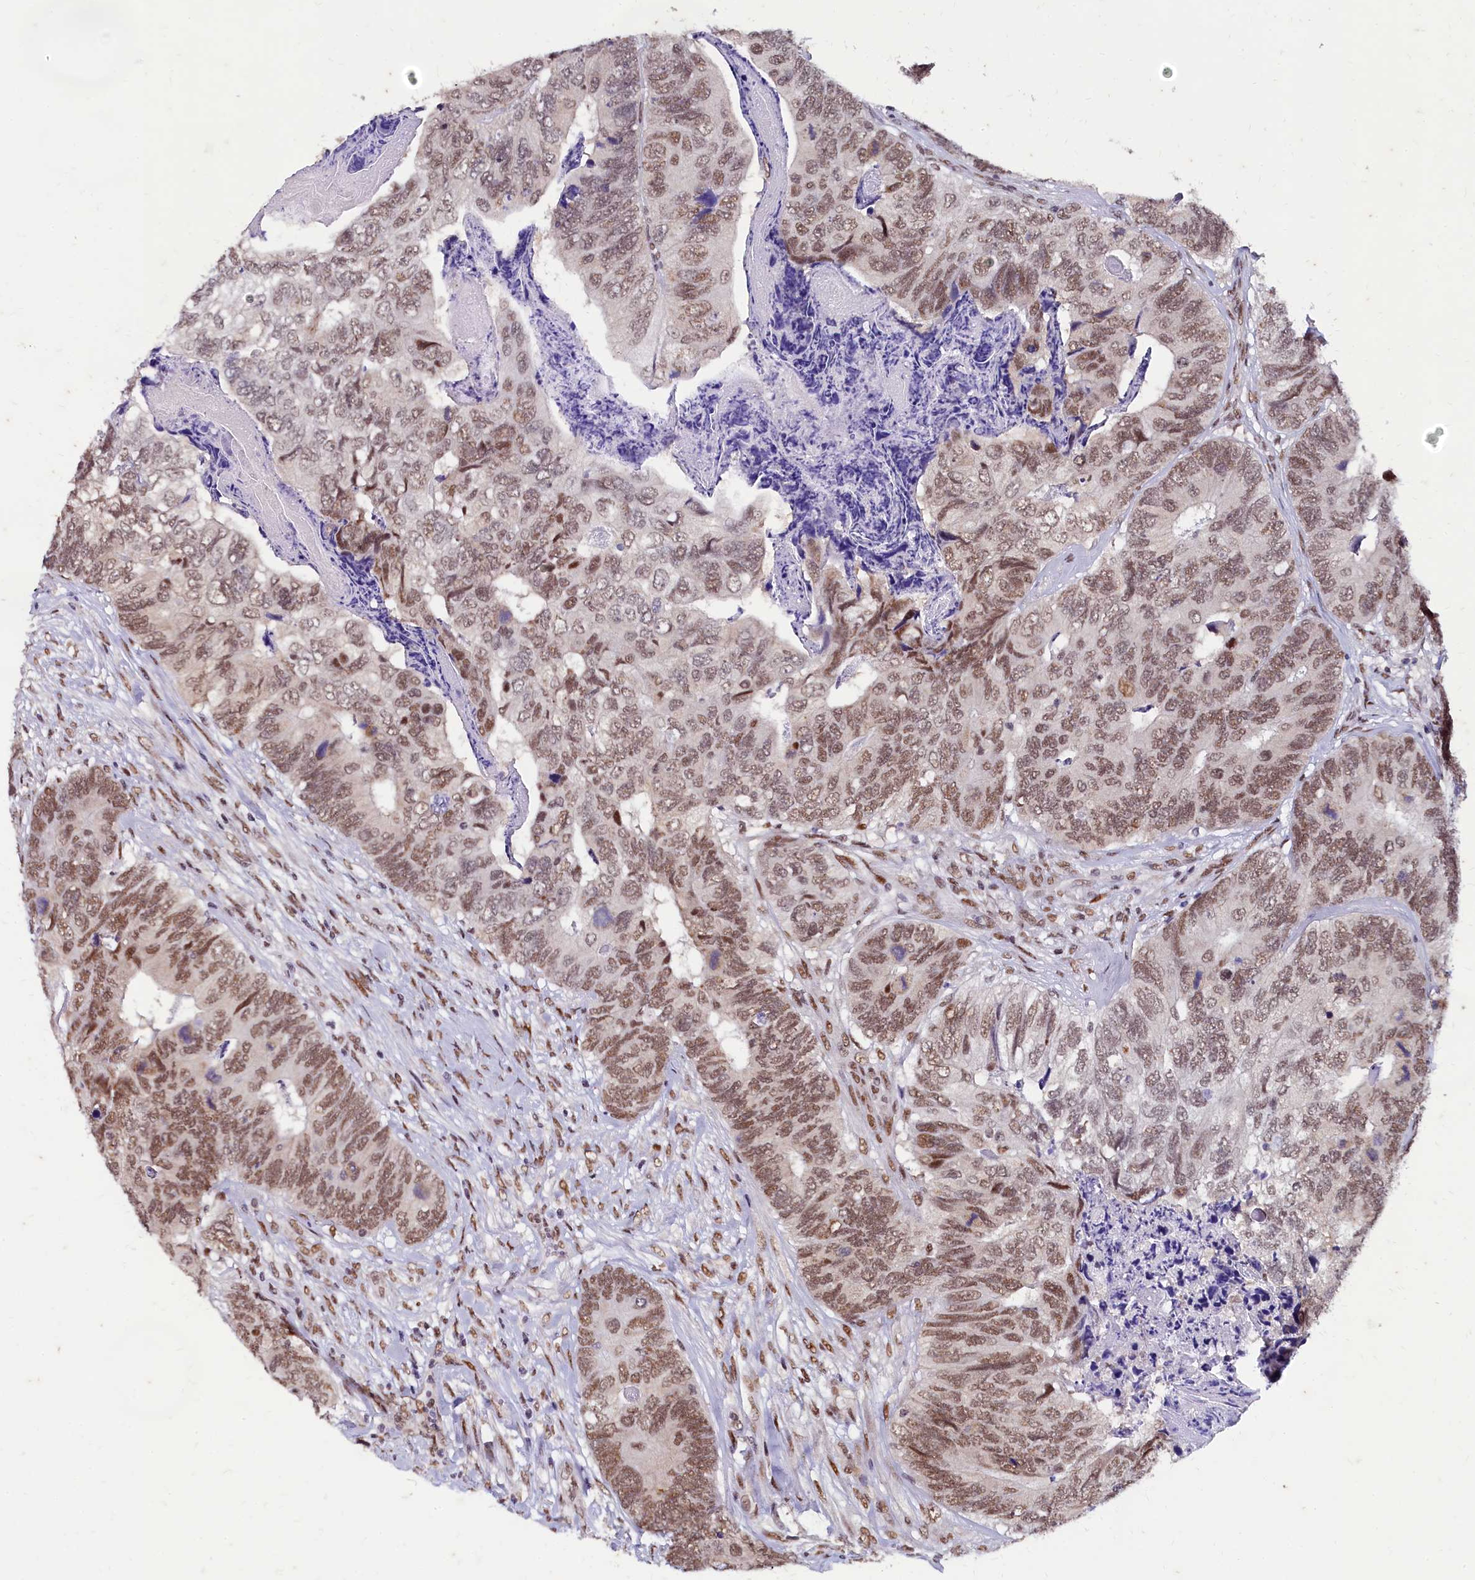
{"staining": {"intensity": "moderate", "quantity": ">75%", "location": "nuclear"}, "tissue": "colorectal cancer", "cell_type": "Tumor cells", "image_type": "cancer", "snomed": [{"axis": "morphology", "description": "Adenocarcinoma, NOS"}, {"axis": "topography", "description": "Colon"}], "caption": "Brown immunohistochemical staining in colorectal cancer demonstrates moderate nuclear expression in approximately >75% of tumor cells.", "gene": "CPSF7", "patient": {"sex": "female", "age": 67}}